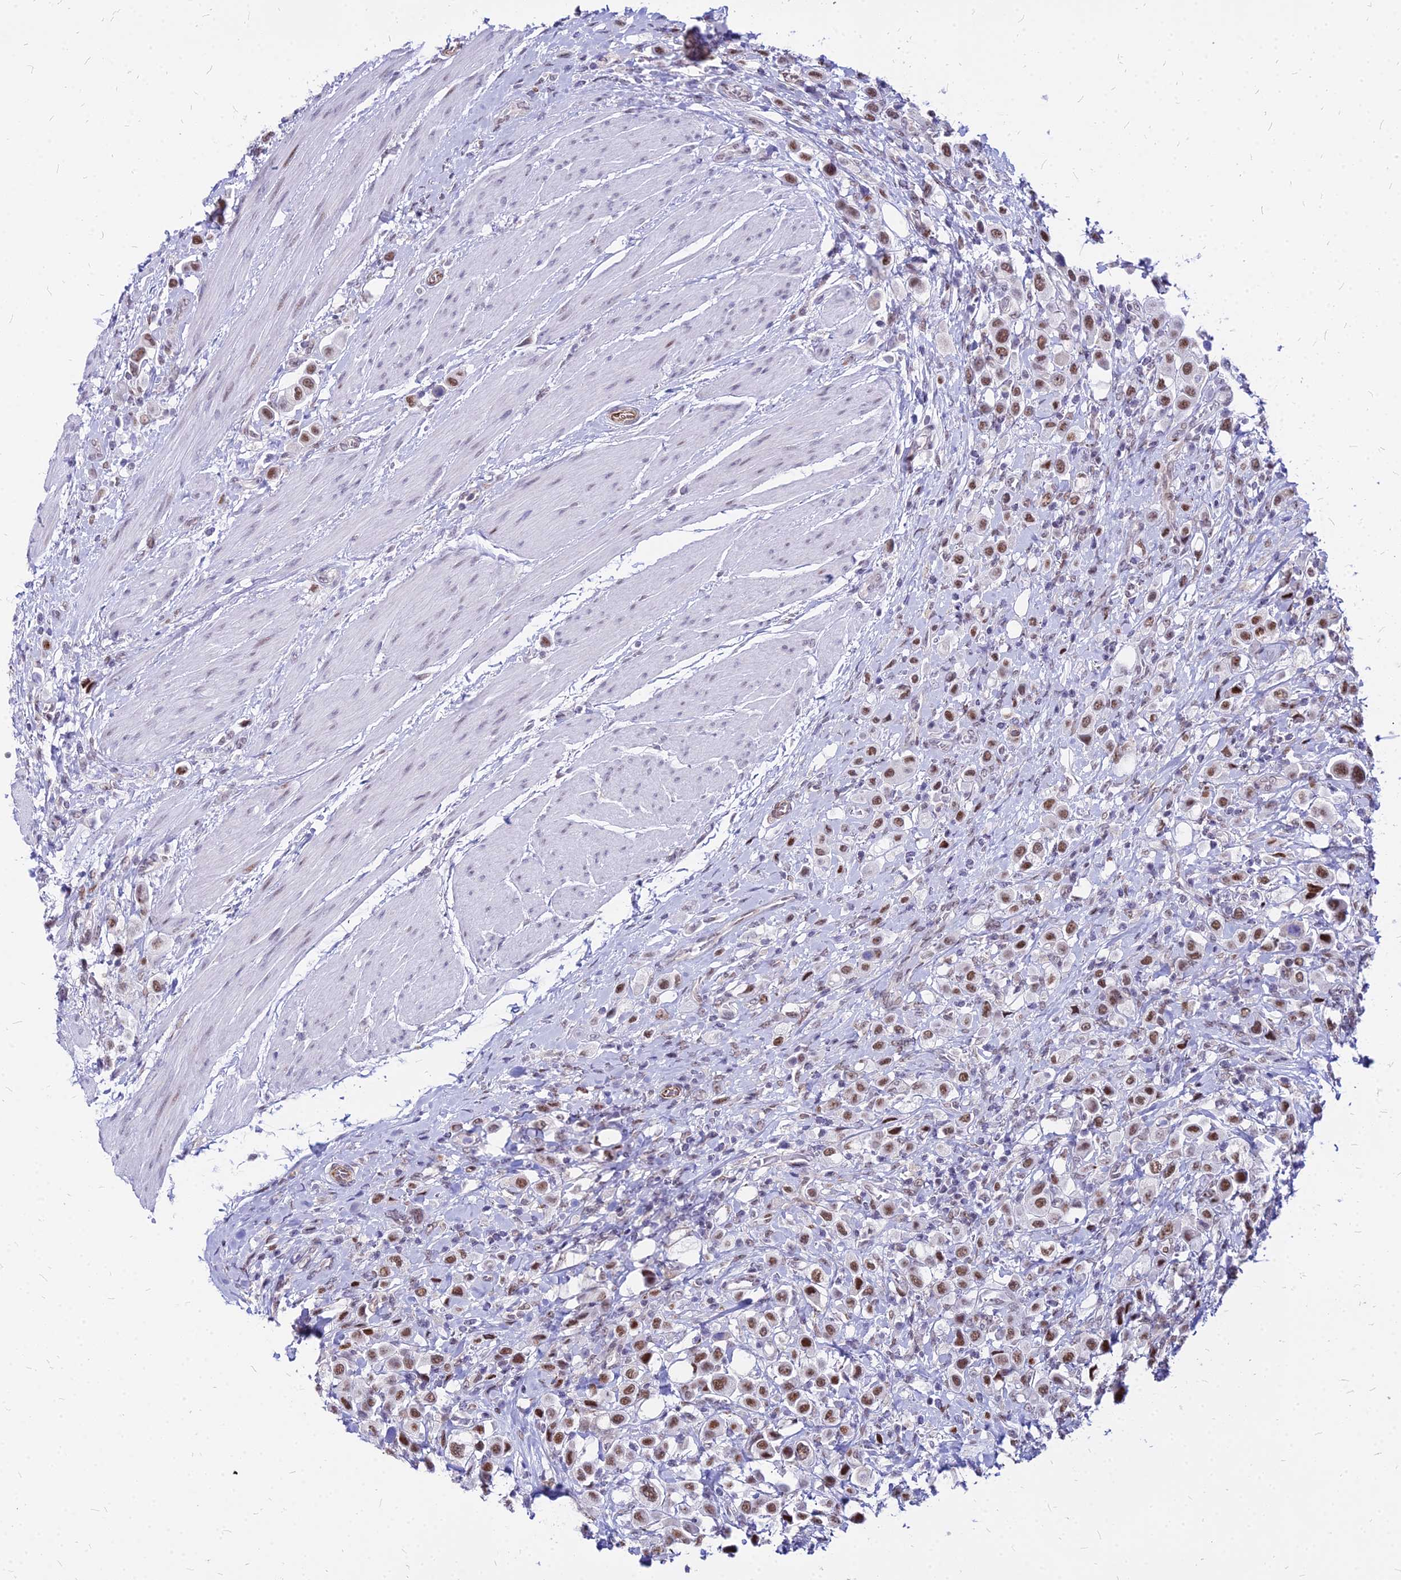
{"staining": {"intensity": "moderate", "quantity": ">75%", "location": "nuclear"}, "tissue": "urothelial cancer", "cell_type": "Tumor cells", "image_type": "cancer", "snomed": [{"axis": "morphology", "description": "Urothelial carcinoma, High grade"}, {"axis": "topography", "description": "Urinary bladder"}], "caption": "Immunohistochemistry (IHC) photomicrograph of urothelial cancer stained for a protein (brown), which displays medium levels of moderate nuclear expression in approximately >75% of tumor cells.", "gene": "FDX2", "patient": {"sex": "male", "age": 50}}